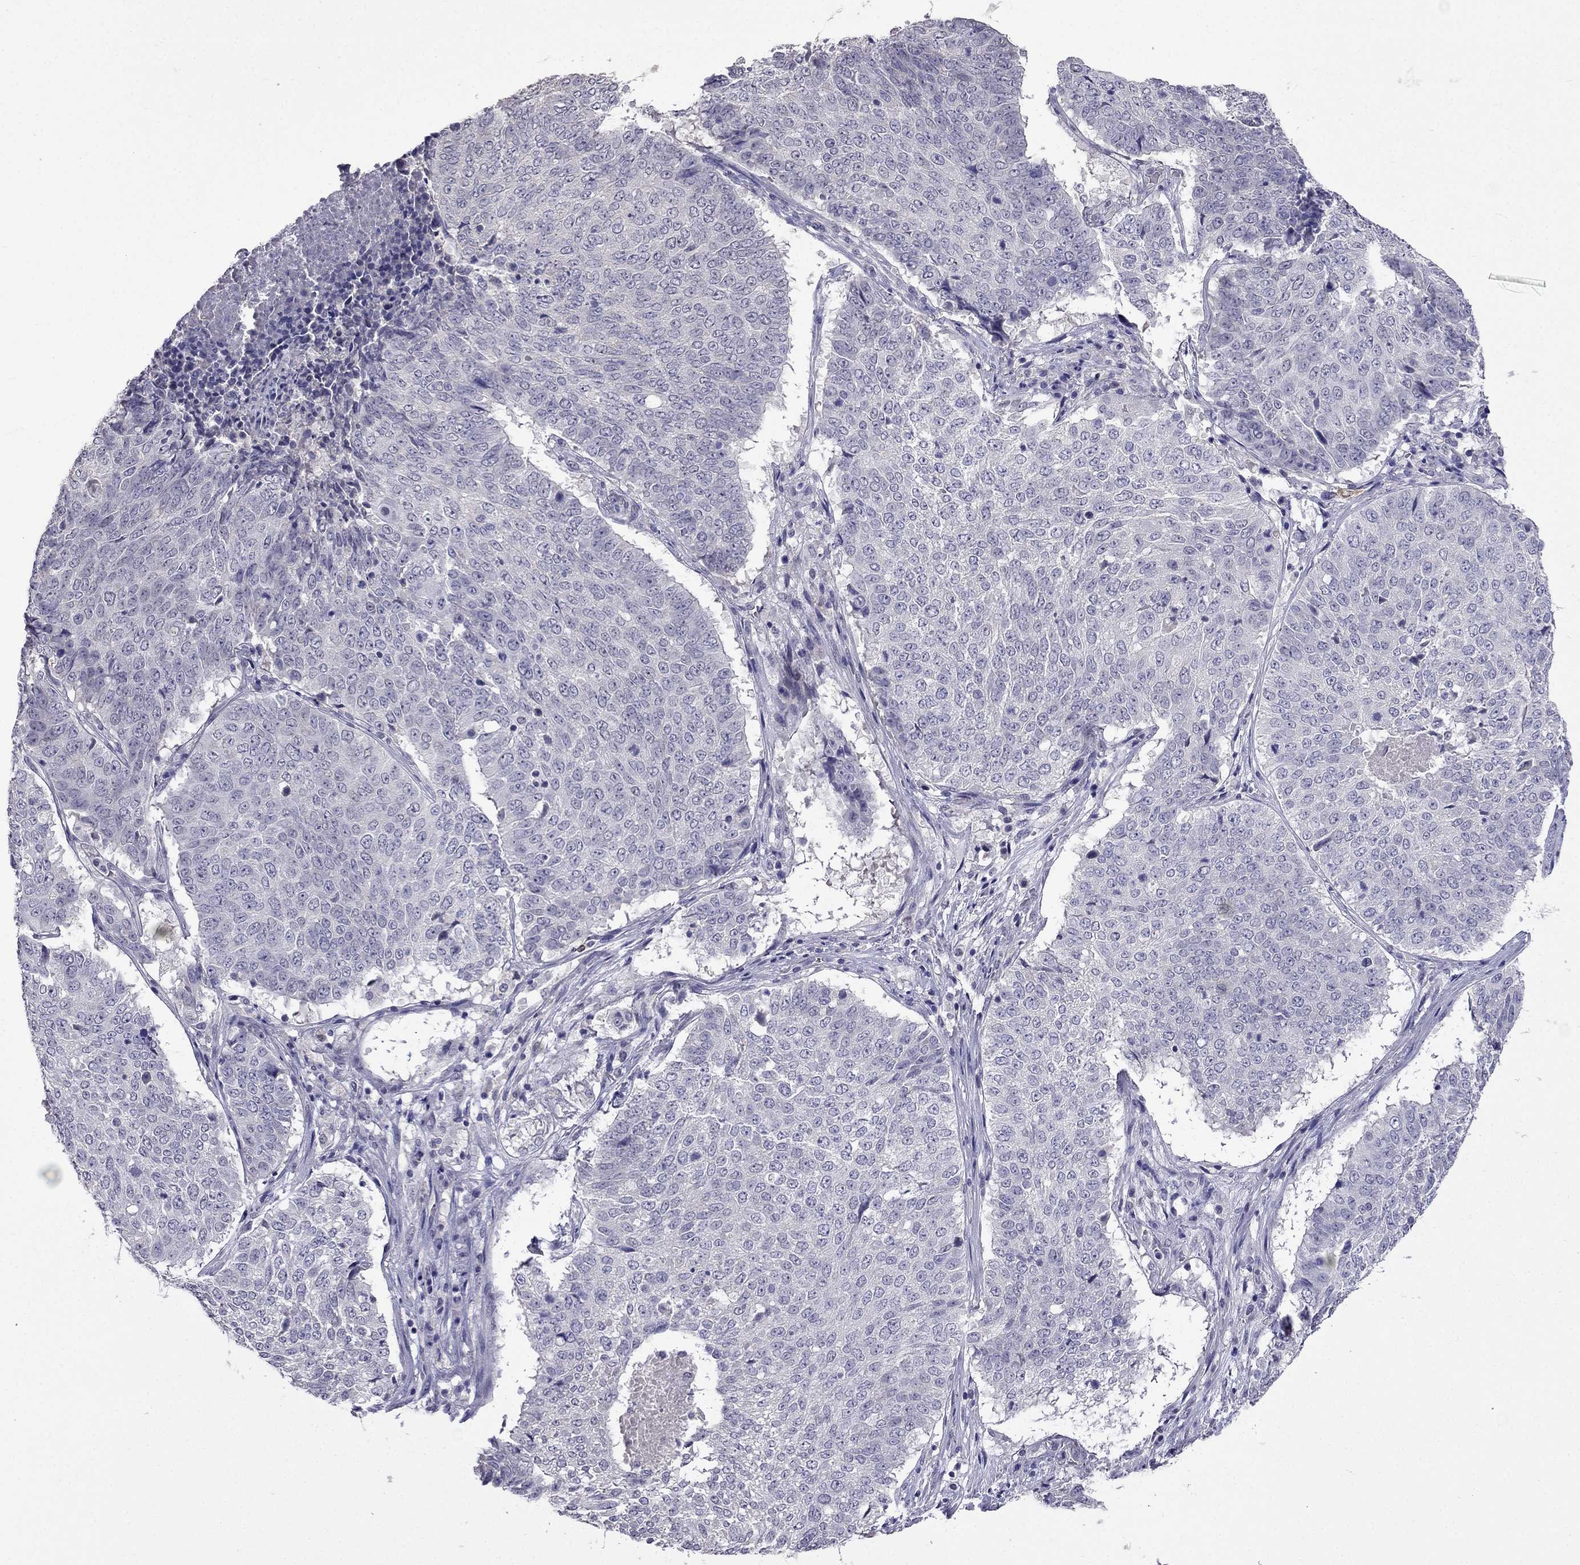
{"staining": {"intensity": "negative", "quantity": "none", "location": "none"}, "tissue": "lung cancer", "cell_type": "Tumor cells", "image_type": "cancer", "snomed": [{"axis": "morphology", "description": "Squamous cell carcinoma, NOS"}, {"axis": "topography", "description": "Lung"}], "caption": "Tumor cells show no significant positivity in lung cancer. (DAB IHC with hematoxylin counter stain).", "gene": "AQP9", "patient": {"sex": "male", "age": 64}}